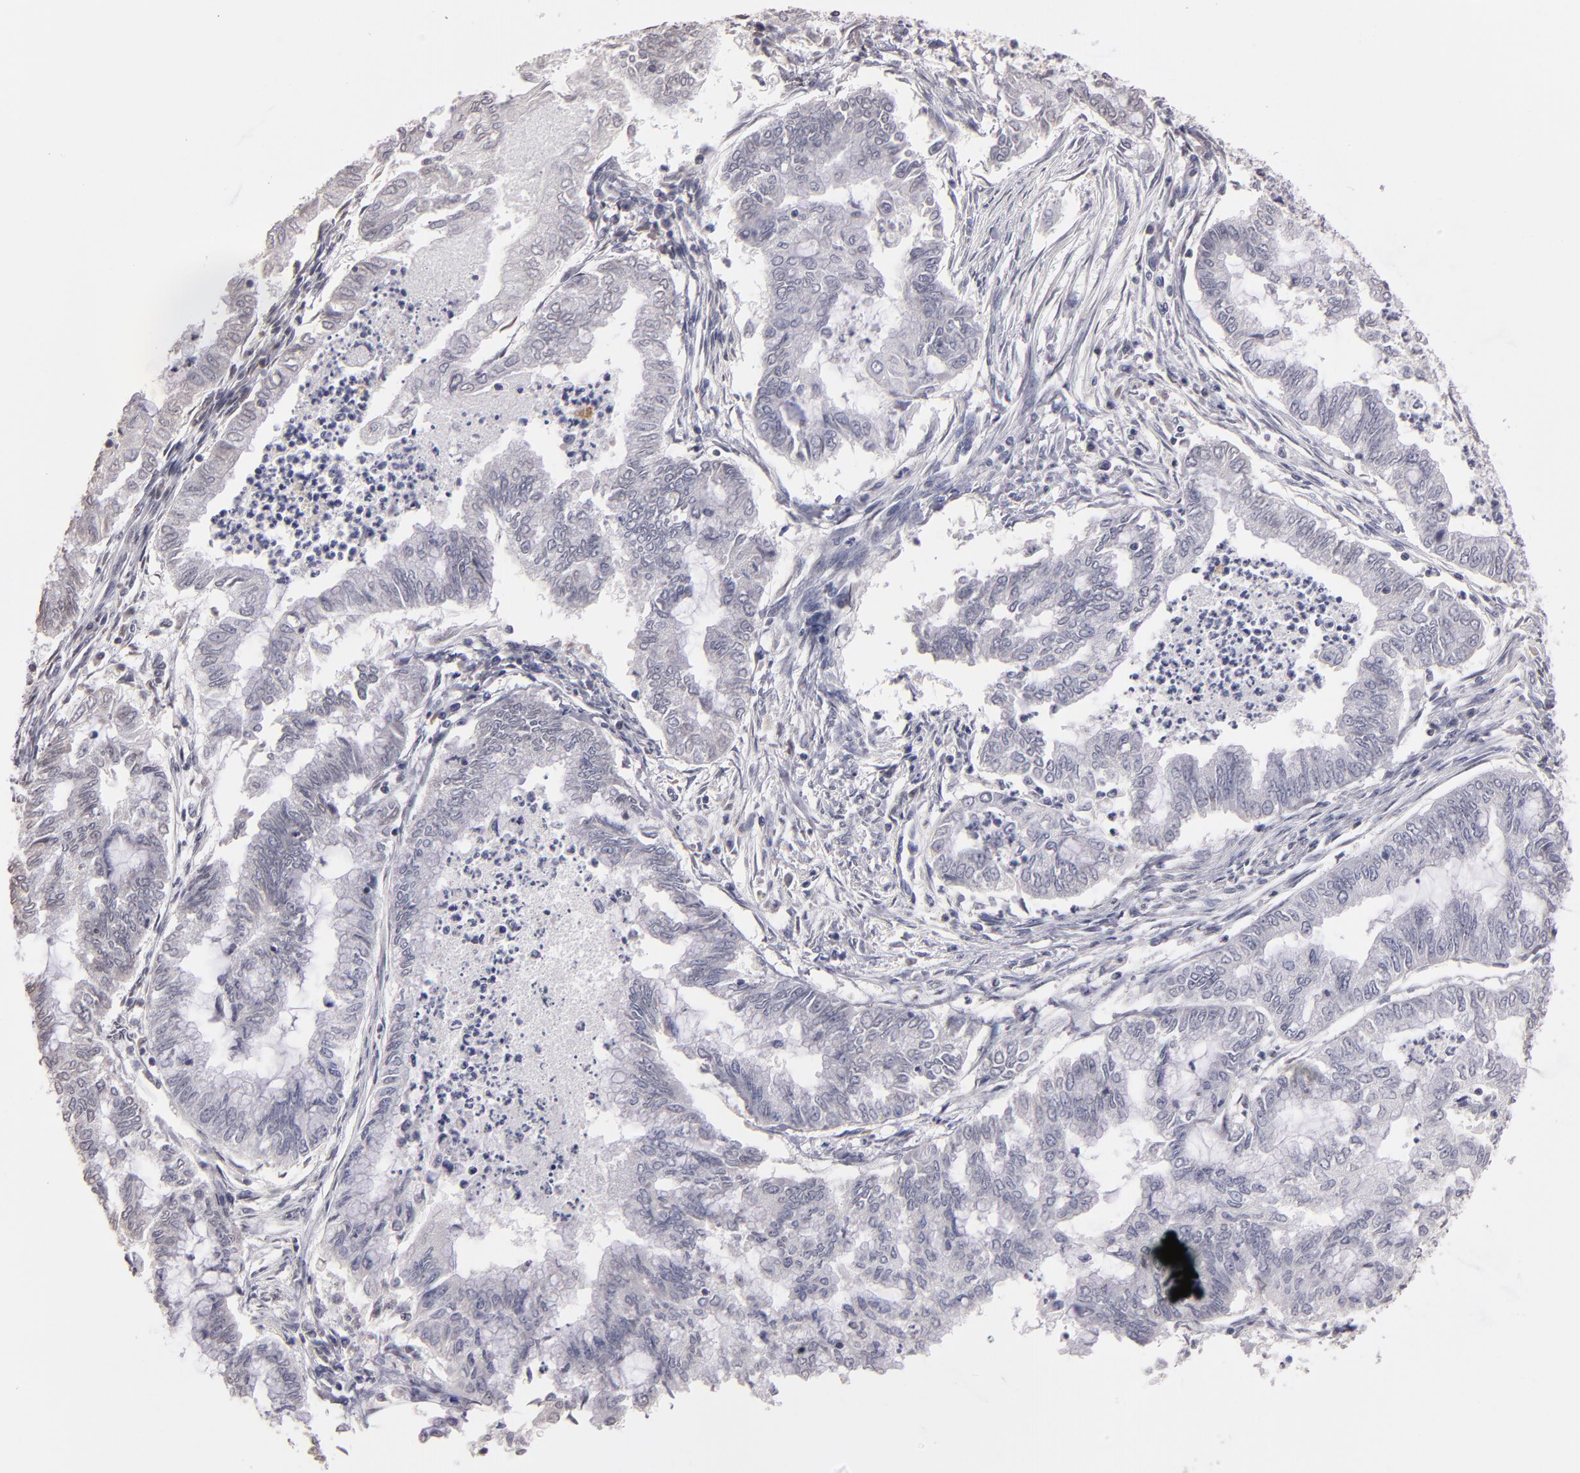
{"staining": {"intensity": "negative", "quantity": "none", "location": "none"}, "tissue": "endometrial cancer", "cell_type": "Tumor cells", "image_type": "cancer", "snomed": [{"axis": "morphology", "description": "Adenocarcinoma, NOS"}, {"axis": "topography", "description": "Endometrium"}], "caption": "A high-resolution image shows immunohistochemistry (IHC) staining of adenocarcinoma (endometrial), which shows no significant expression in tumor cells.", "gene": "SOX10", "patient": {"sex": "female", "age": 79}}